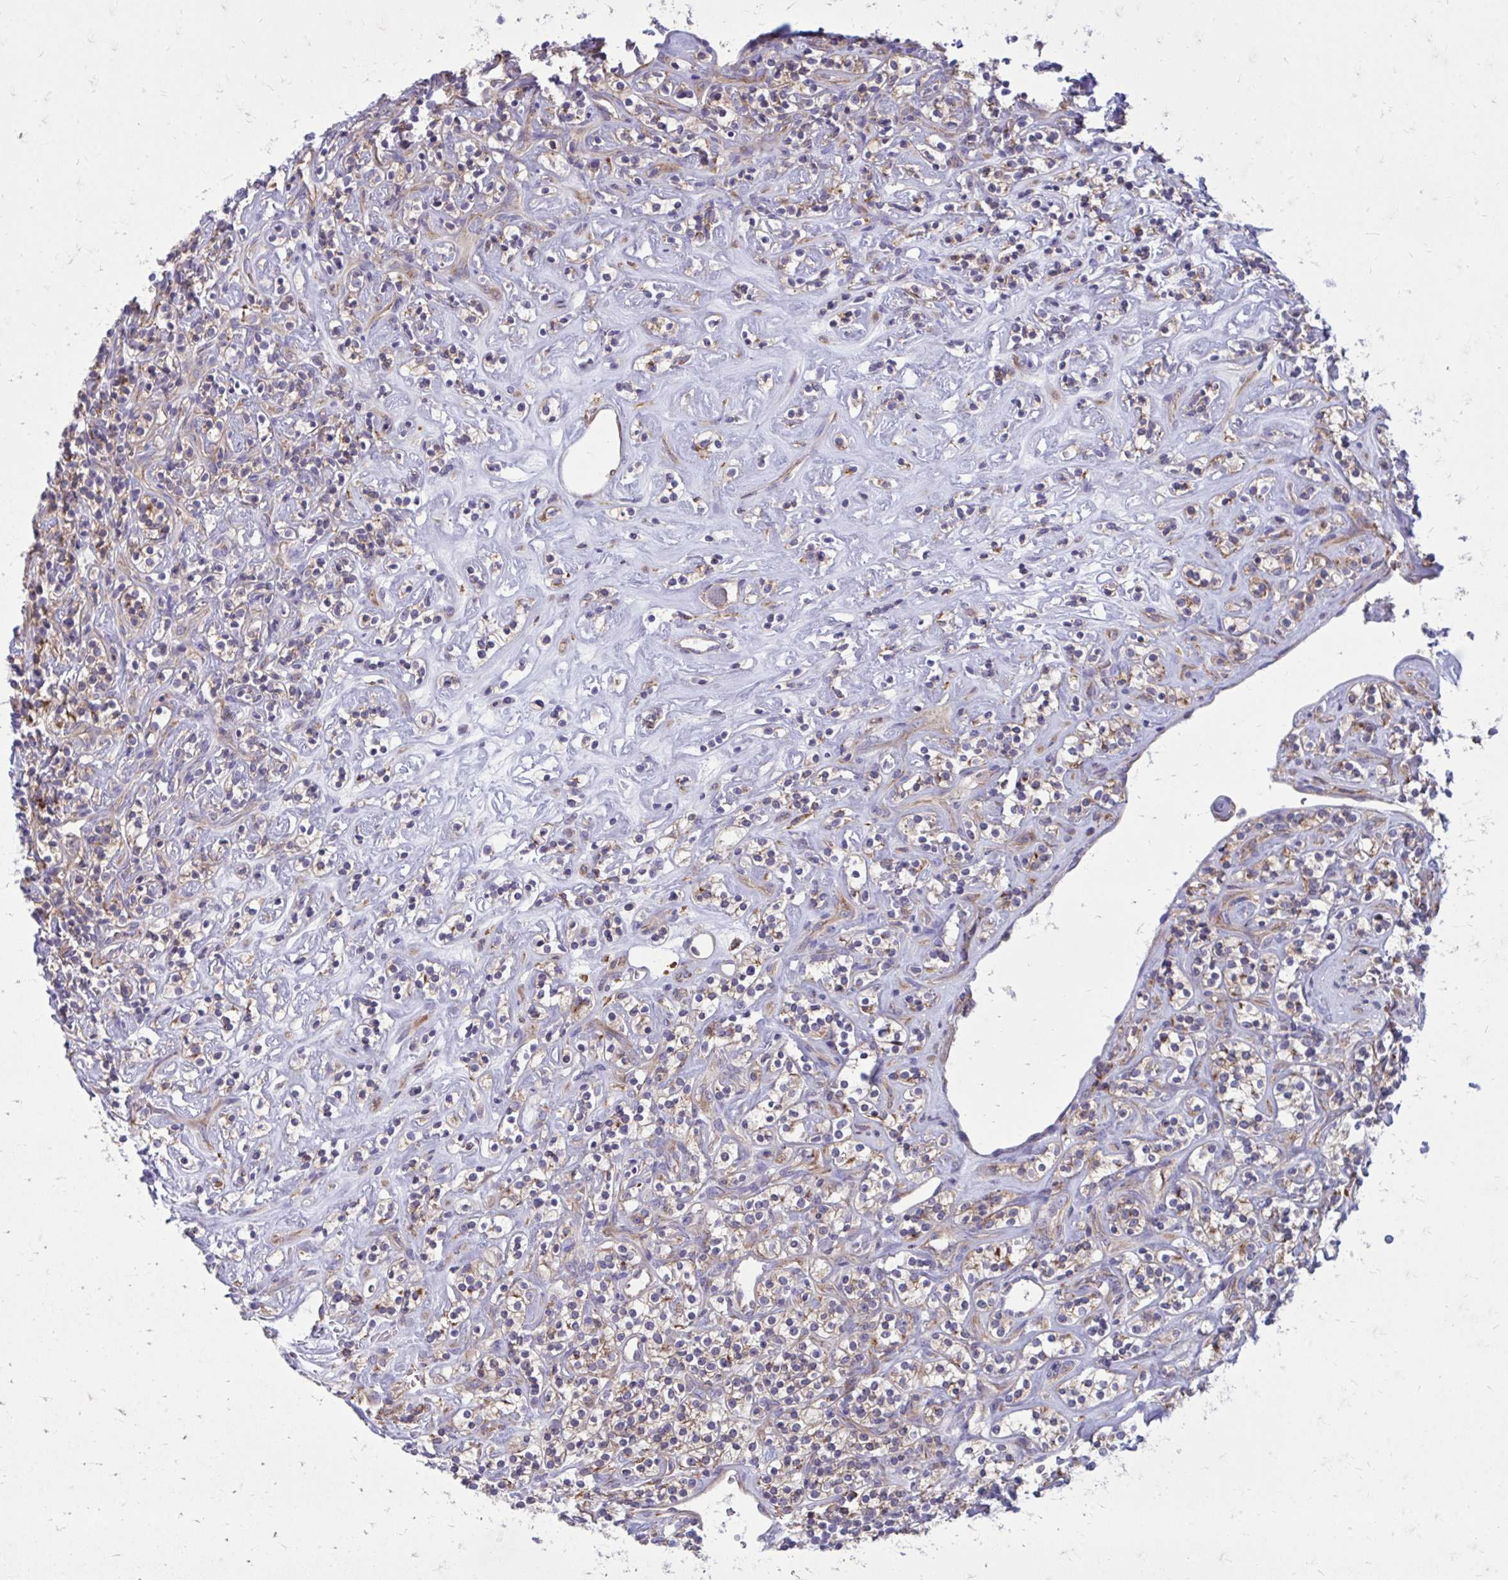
{"staining": {"intensity": "weak", "quantity": "25%-75%", "location": "cytoplasmic/membranous"}, "tissue": "renal cancer", "cell_type": "Tumor cells", "image_type": "cancer", "snomed": [{"axis": "morphology", "description": "Adenocarcinoma, NOS"}, {"axis": "topography", "description": "Kidney"}], "caption": "Immunohistochemical staining of human renal cancer exhibits low levels of weak cytoplasmic/membranous protein expression in about 25%-75% of tumor cells.", "gene": "CLTA", "patient": {"sex": "male", "age": 77}}